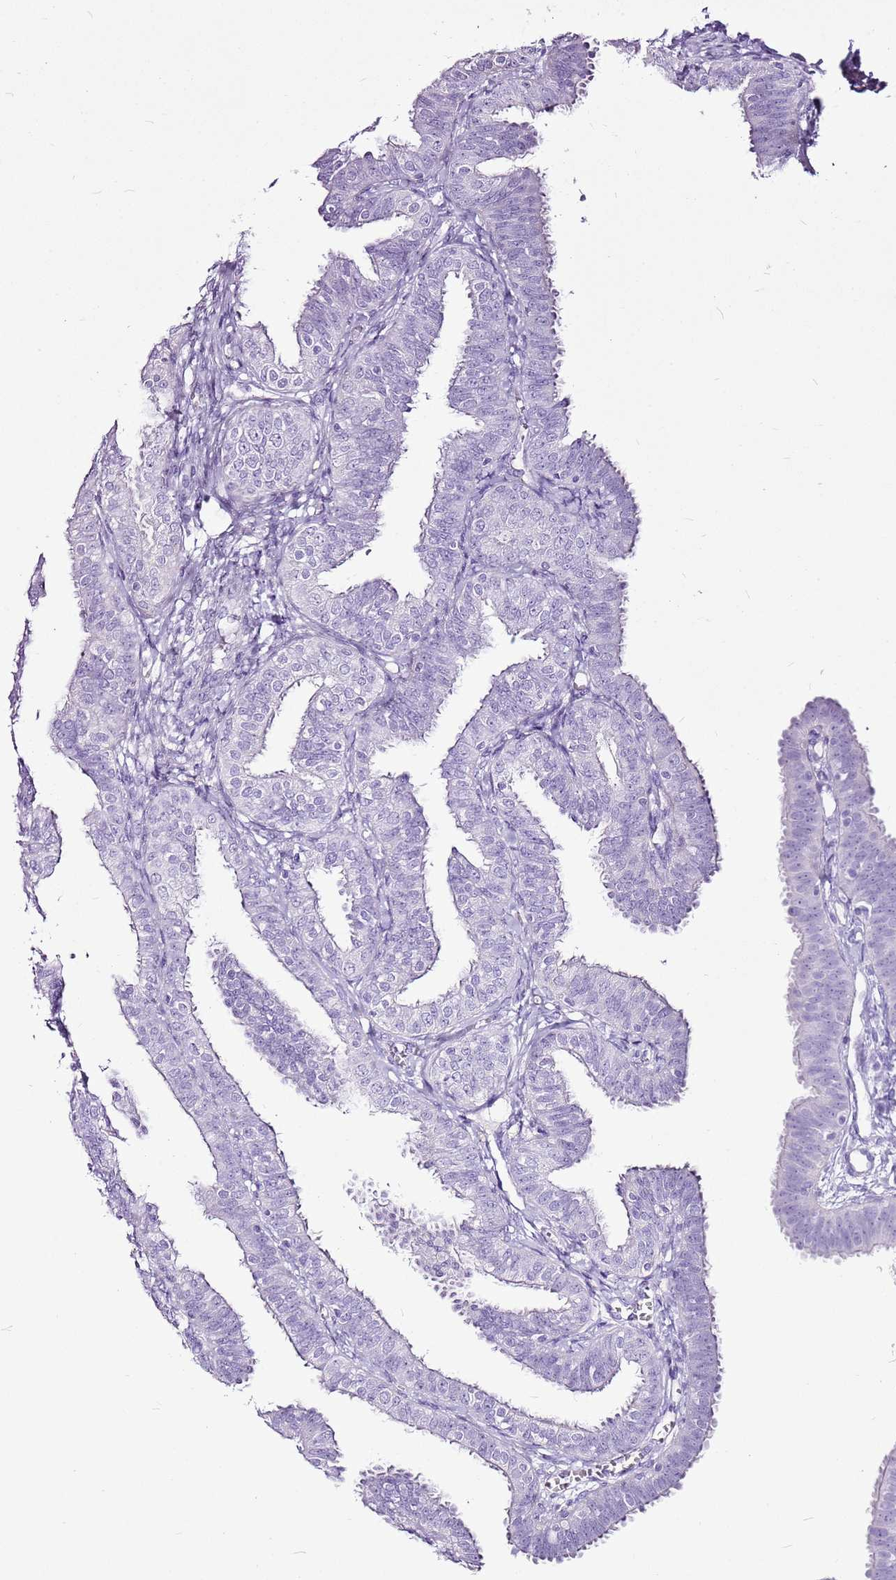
{"staining": {"intensity": "negative", "quantity": "none", "location": "none"}, "tissue": "fallopian tube", "cell_type": "Glandular cells", "image_type": "normal", "snomed": [{"axis": "morphology", "description": "Normal tissue, NOS"}, {"axis": "topography", "description": "Fallopian tube"}], "caption": "Immunohistochemical staining of normal human fallopian tube shows no significant staining in glandular cells. The staining is performed using DAB (3,3'-diaminobenzidine) brown chromogen with nuclei counter-stained in using hematoxylin.", "gene": "CNFN", "patient": {"sex": "female", "age": 35}}